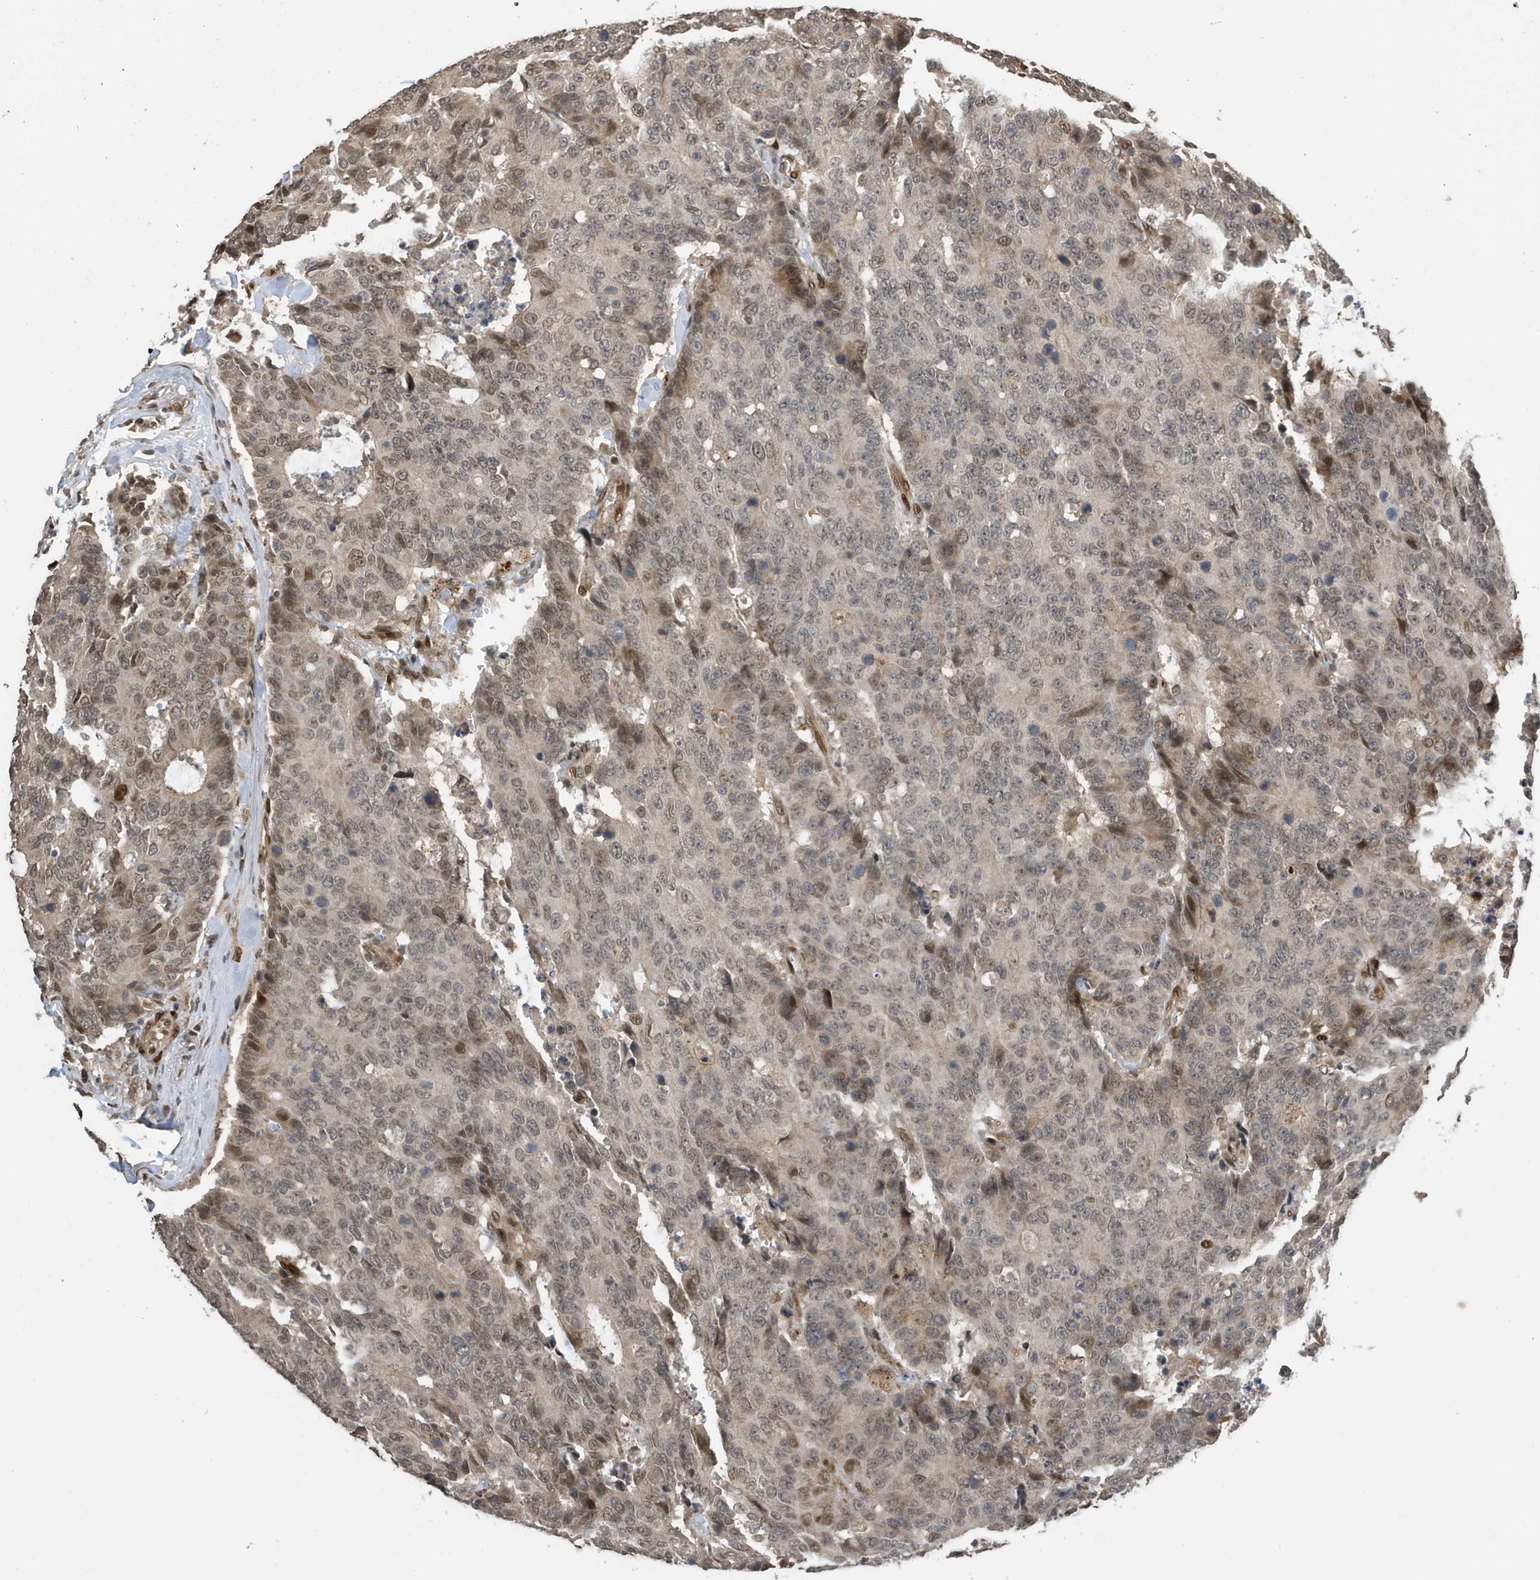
{"staining": {"intensity": "weak", "quantity": "25%-75%", "location": "cytoplasmic/membranous,nuclear"}, "tissue": "colorectal cancer", "cell_type": "Tumor cells", "image_type": "cancer", "snomed": [{"axis": "morphology", "description": "Adenocarcinoma, NOS"}, {"axis": "topography", "description": "Colon"}], "caption": "Approximately 25%-75% of tumor cells in colorectal cancer (adenocarcinoma) show weak cytoplasmic/membranous and nuclear protein expression as visualized by brown immunohistochemical staining.", "gene": "DUSP18", "patient": {"sex": "female", "age": 86}}